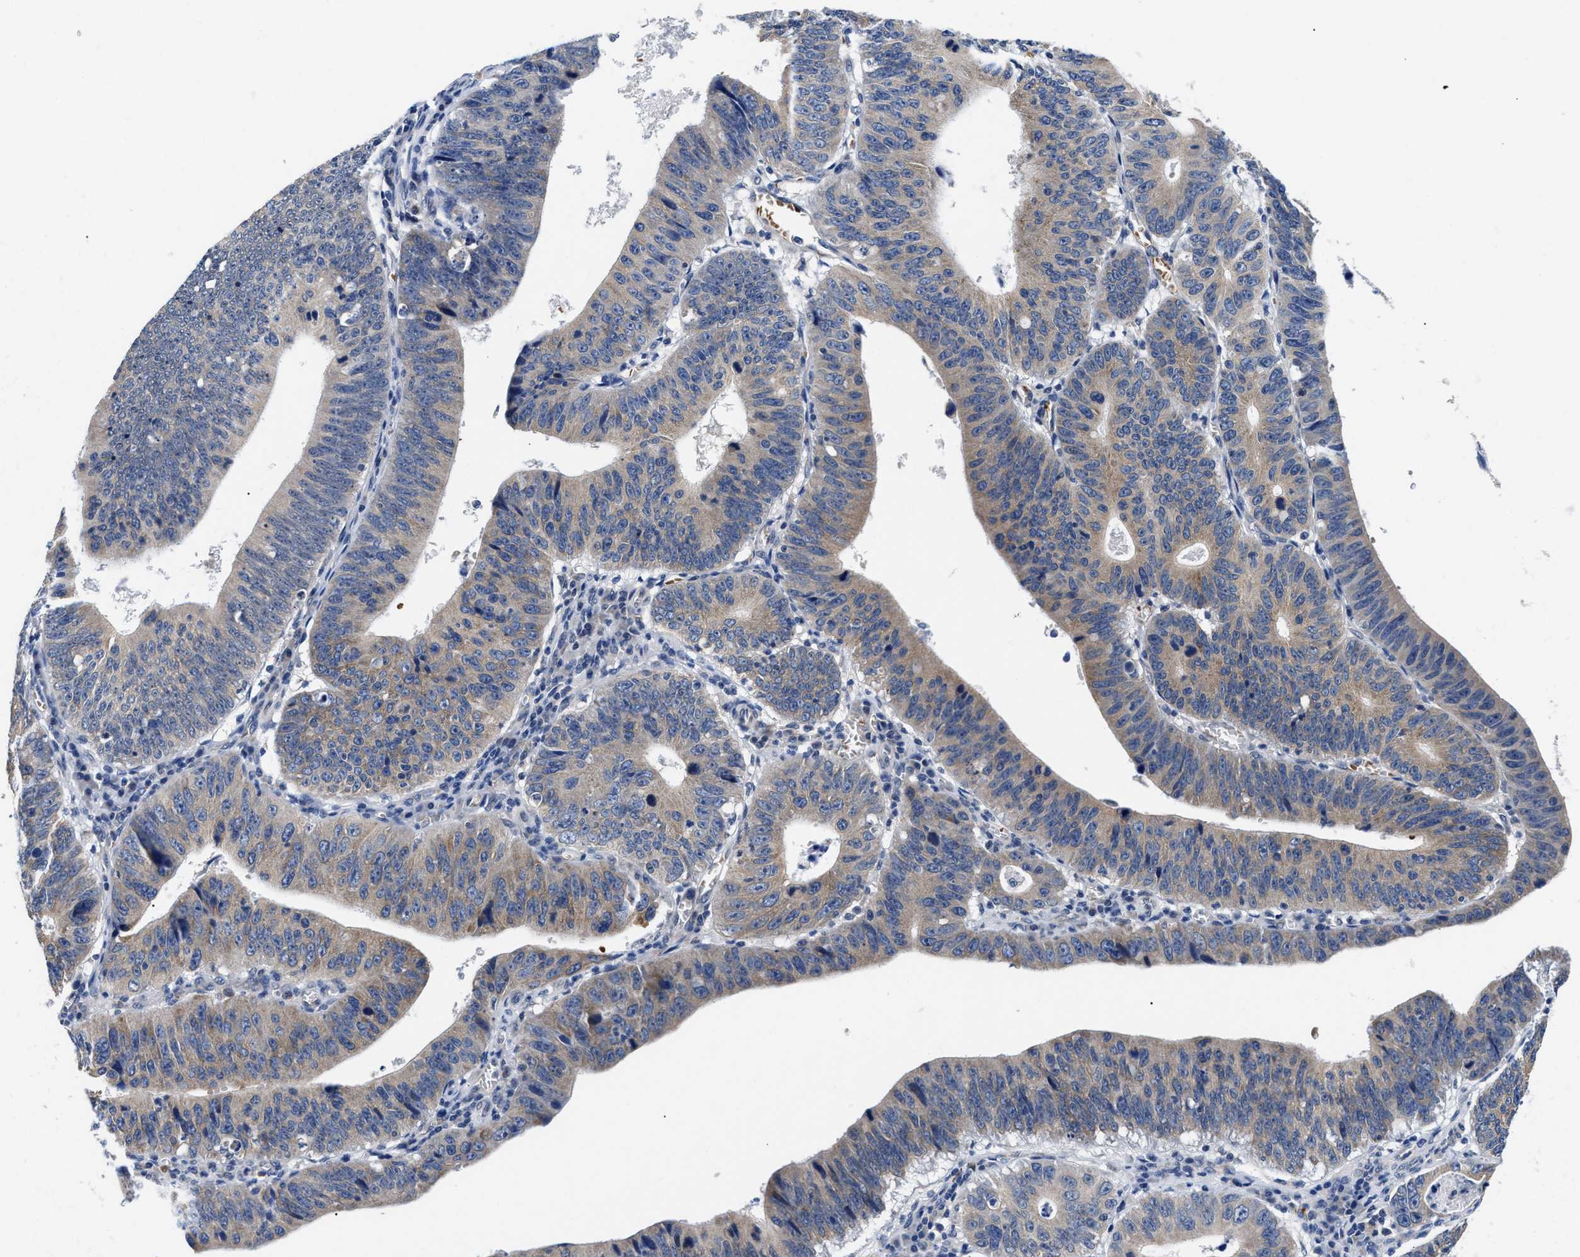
{"staining": {"intensity": "weak", "quantity": "25%-75%", "location": "cytoplasmic/membranous"}, "tissue": "stomach cancer", "cell_type": "Tumor cells", "image_type": "cancer", "snomed": [{"axis": "morphology", "description": "Adenocarcinoma, NOS"}, {"axis": "topography", "description": "Stomach"}], "caption": "Stomach cancer was stained to show a protein in brown. There is low levels of weak cytoplasmic/membranous positivity in about 25%-75% of tumor cells.", "gene": "RINT1", "patient": {"sex": "male", "age": 59}}